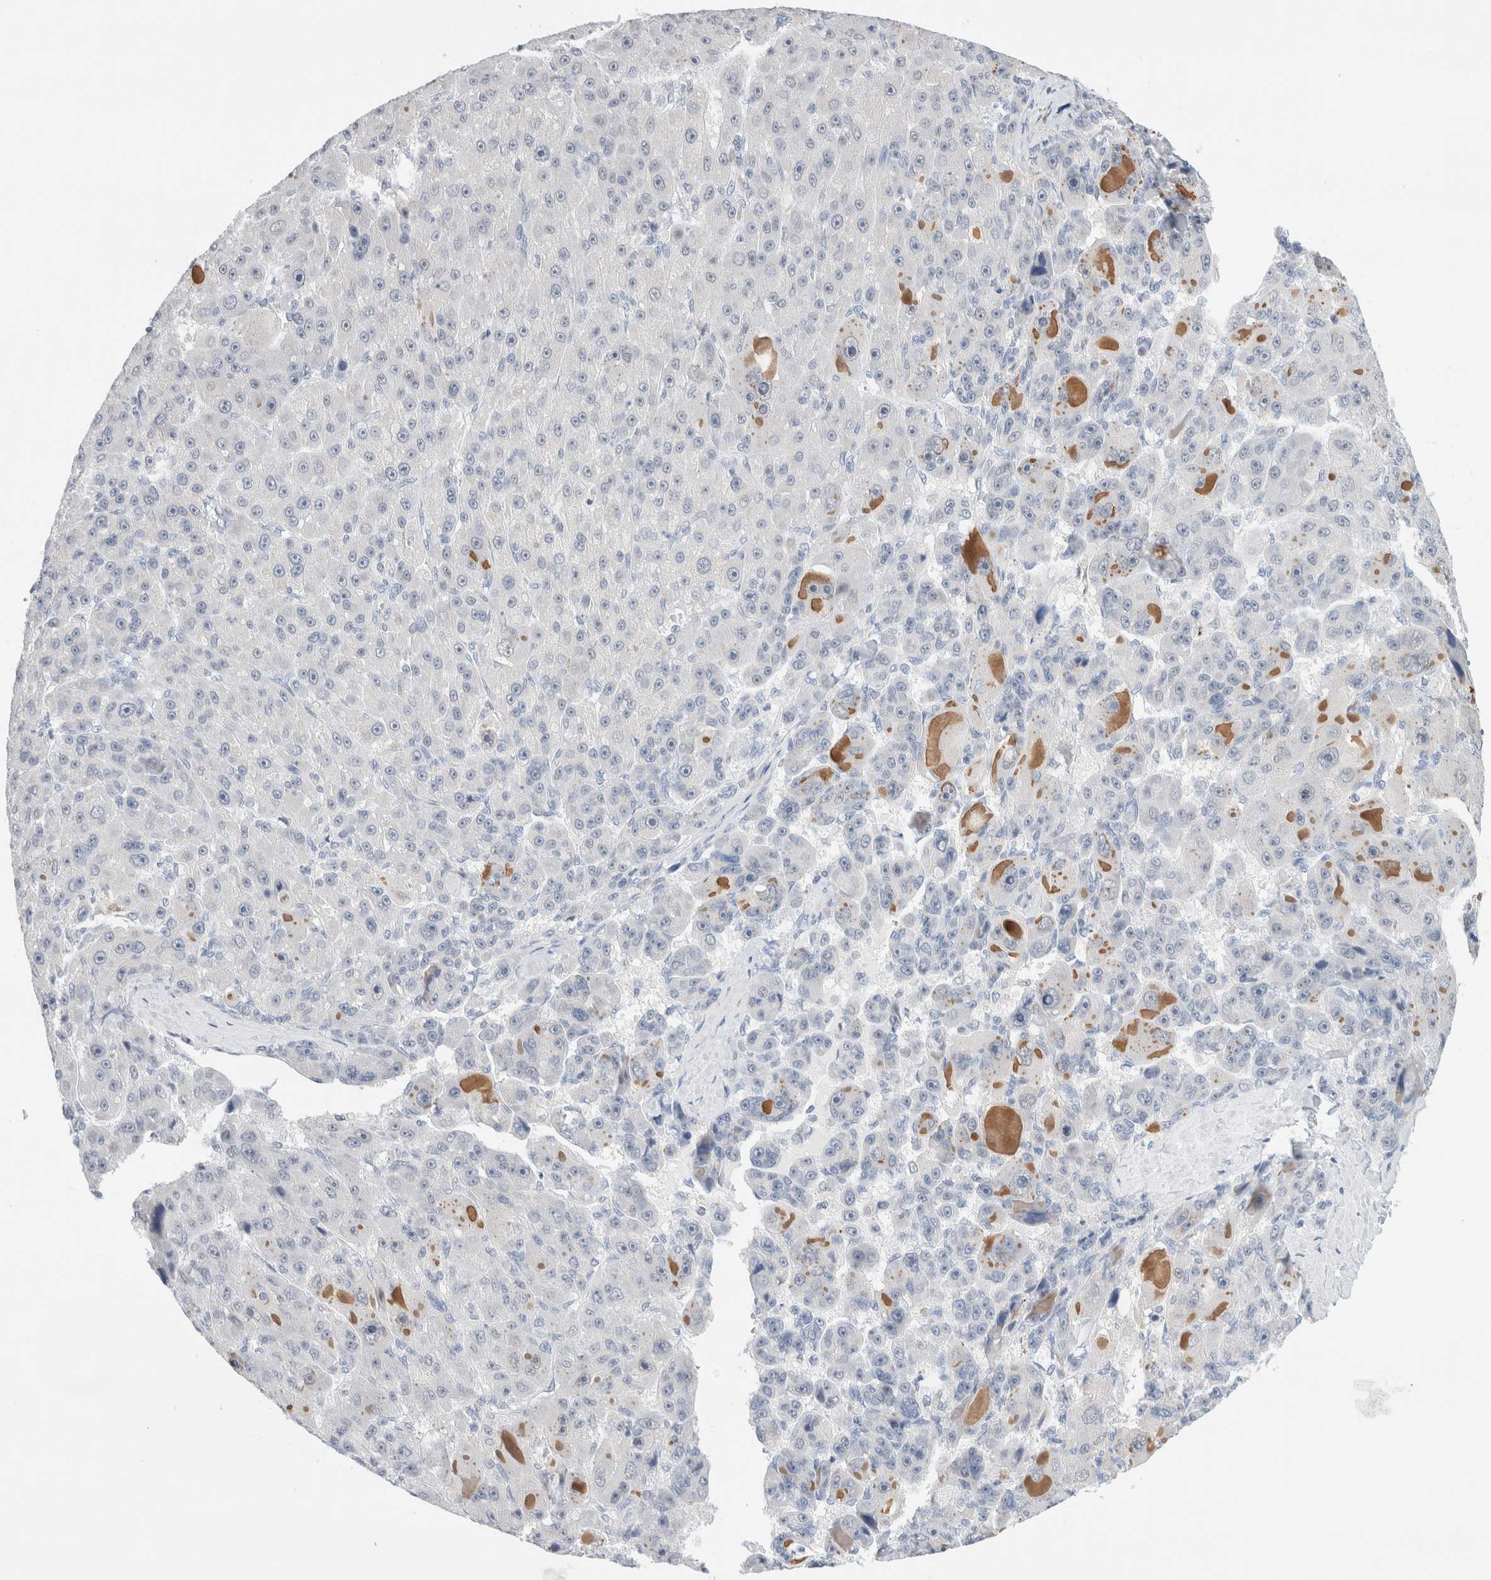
{"staining": {"intensity": "negative", "quantity": "none", "location": "none"}, "tissue": "liver cancer", "cell_type": "Tumor cells", "image_type": "cancer", "snomed": [{"axis": "morphology", "description": "Carcinoma, Hepatocellular, NOS"}, {"axis": "topography", "description": "Liver"}], "caption": "This image is of hepatocellular carcinoma (liver) stained with immunohistochemistry to label a protein in brown with the nuclei are counter-stained blue. There is no expression in tumor cells.", "gene": "SLC22A12", "patient": {"sex": "male", "age": 76}}